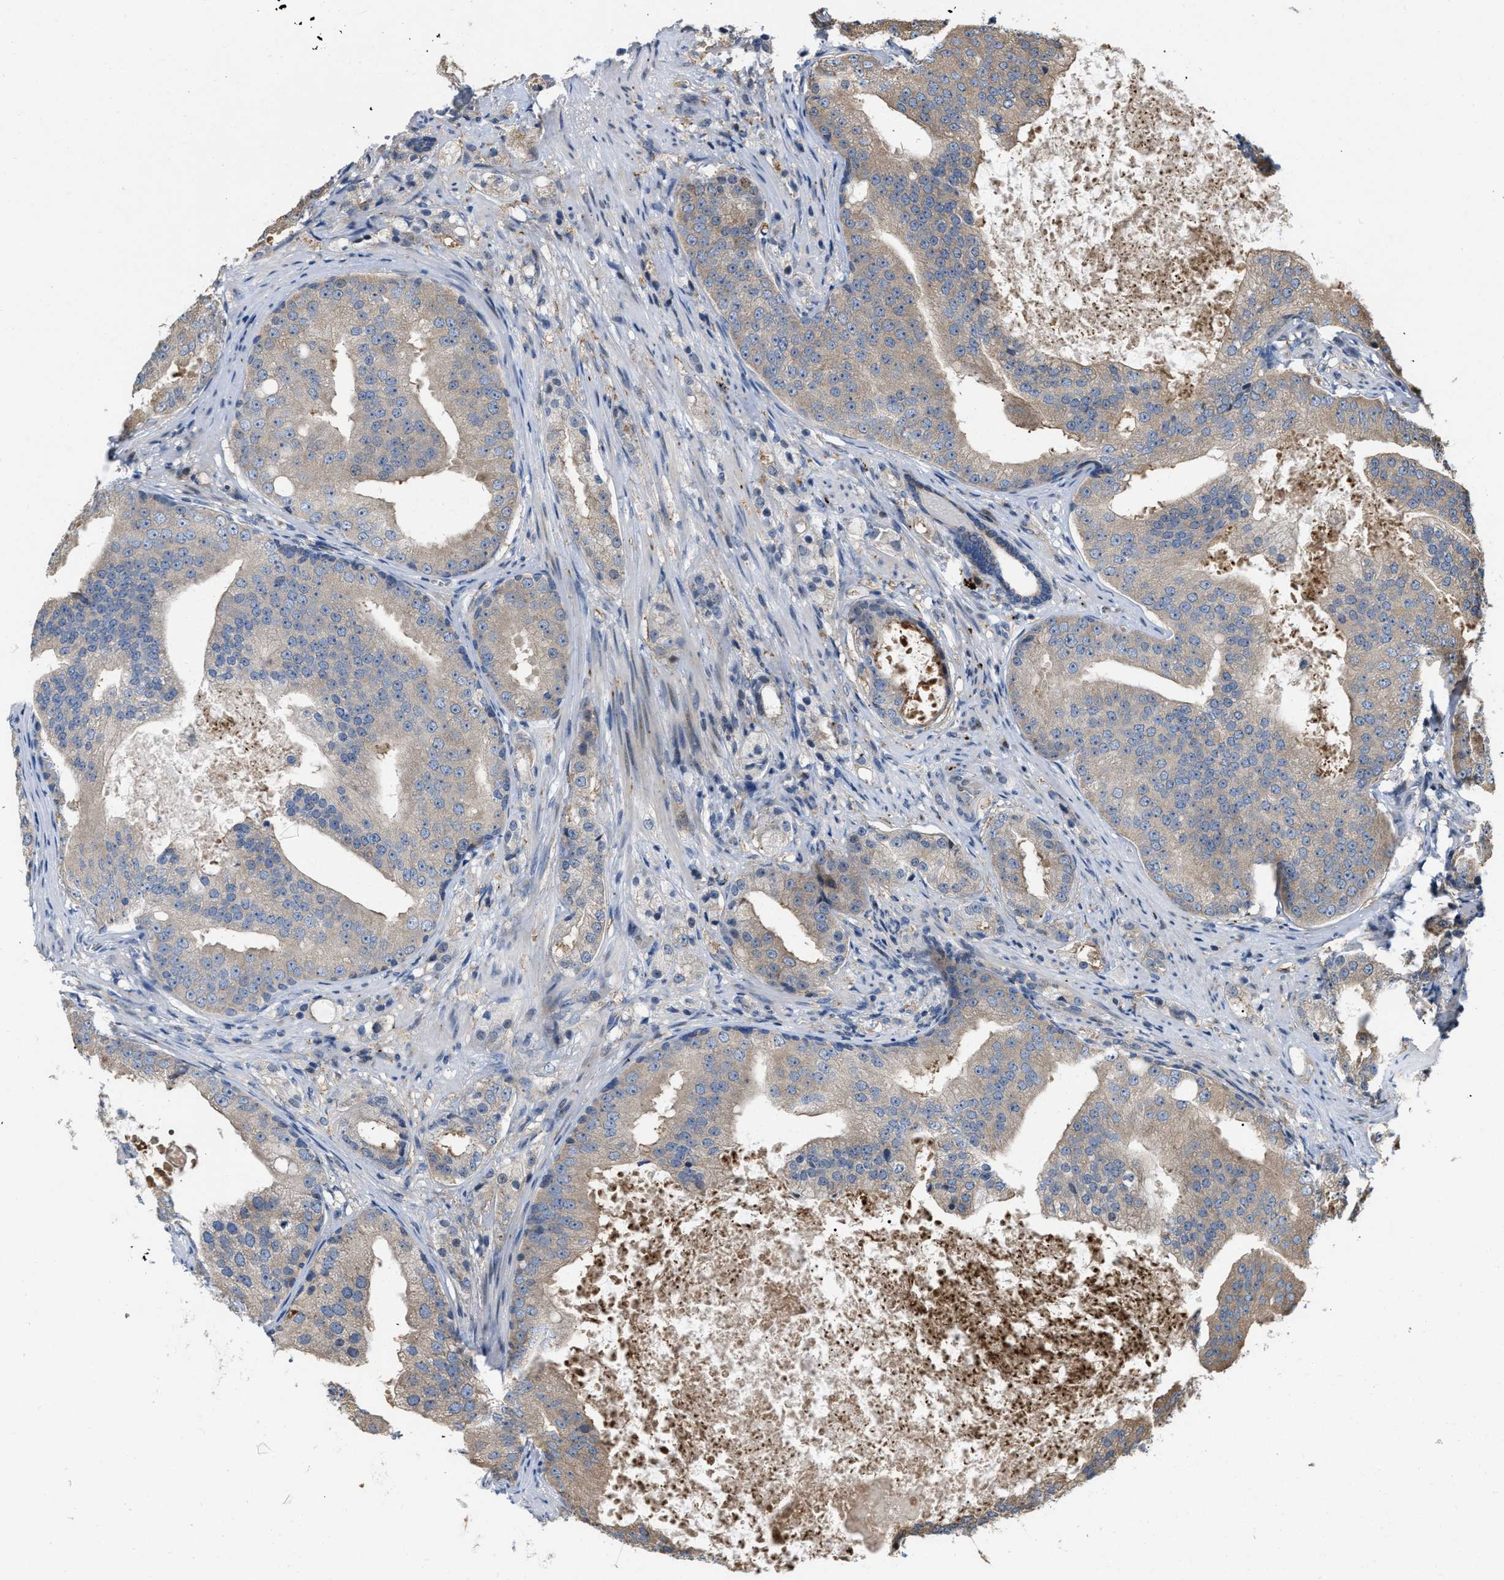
{"staining": {"intensity": "weak", "quantity": ">75%", "location": "cytoplasmic/membranous"}, "tissue": "prostate cancer", "cell_type": "Tumor cells", "image_type": "cancer", "snomed": [{"axis": "morphology", "description": "Adenocarcinoma, High grade"}, {"axis": "topography", "description": "Prostate"}], "caption": "A histopathology image showing weak cytoplasmic/membranous expression in approximately >75% of tumor cells in prostate adenocarcinoma (high-grade), as visualized by brown immunohistochemical staining.", "gene": "CSNK1A1", "patient": {"sex": "male", "age": 68}}